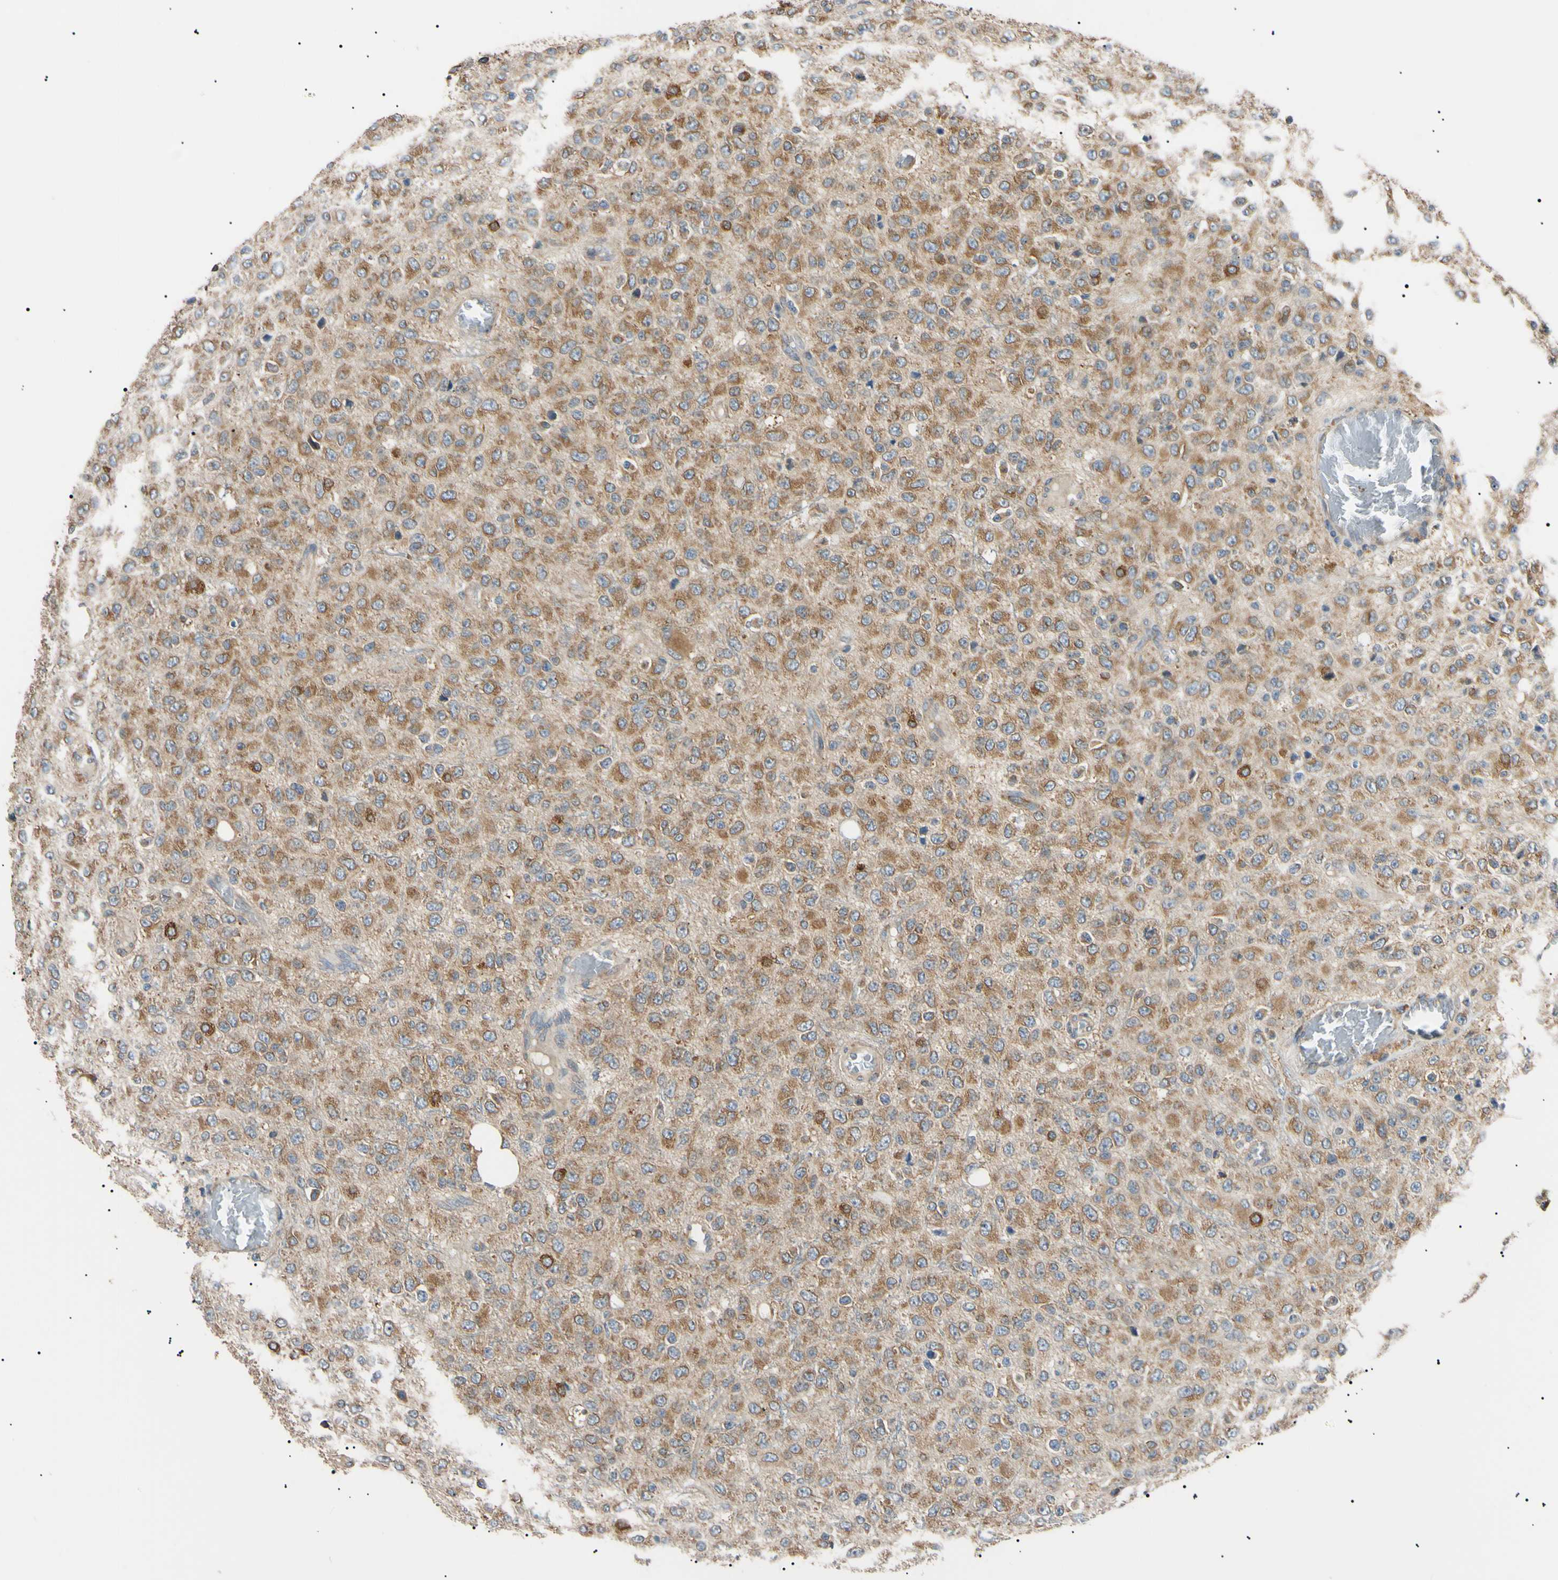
{"staining": {"intensity": "moderate", "quantity": ">75%", "location": "cytoplasmic/membranous"}, "tissue": "glioma", "cell_type": "Tumor cells", "image_type": "cancer", "snomed": [{"axis": "morphology", "description": "Glioma, malignant, High grade"}, {"axis": "topography", "description": "pancreas cauda"}], "caption": "Immunohistochemical staining of malignant glioma (high-grade) exhibits medium levels of moderate cytoplasmic/membranous expression in about >75% of tumor cells. Immunohistochemistry stains the protein of interest in brown and the nuclei are stained blue.", "gene": "VAPA", "patient": {"sex": "male", "age": 60}}